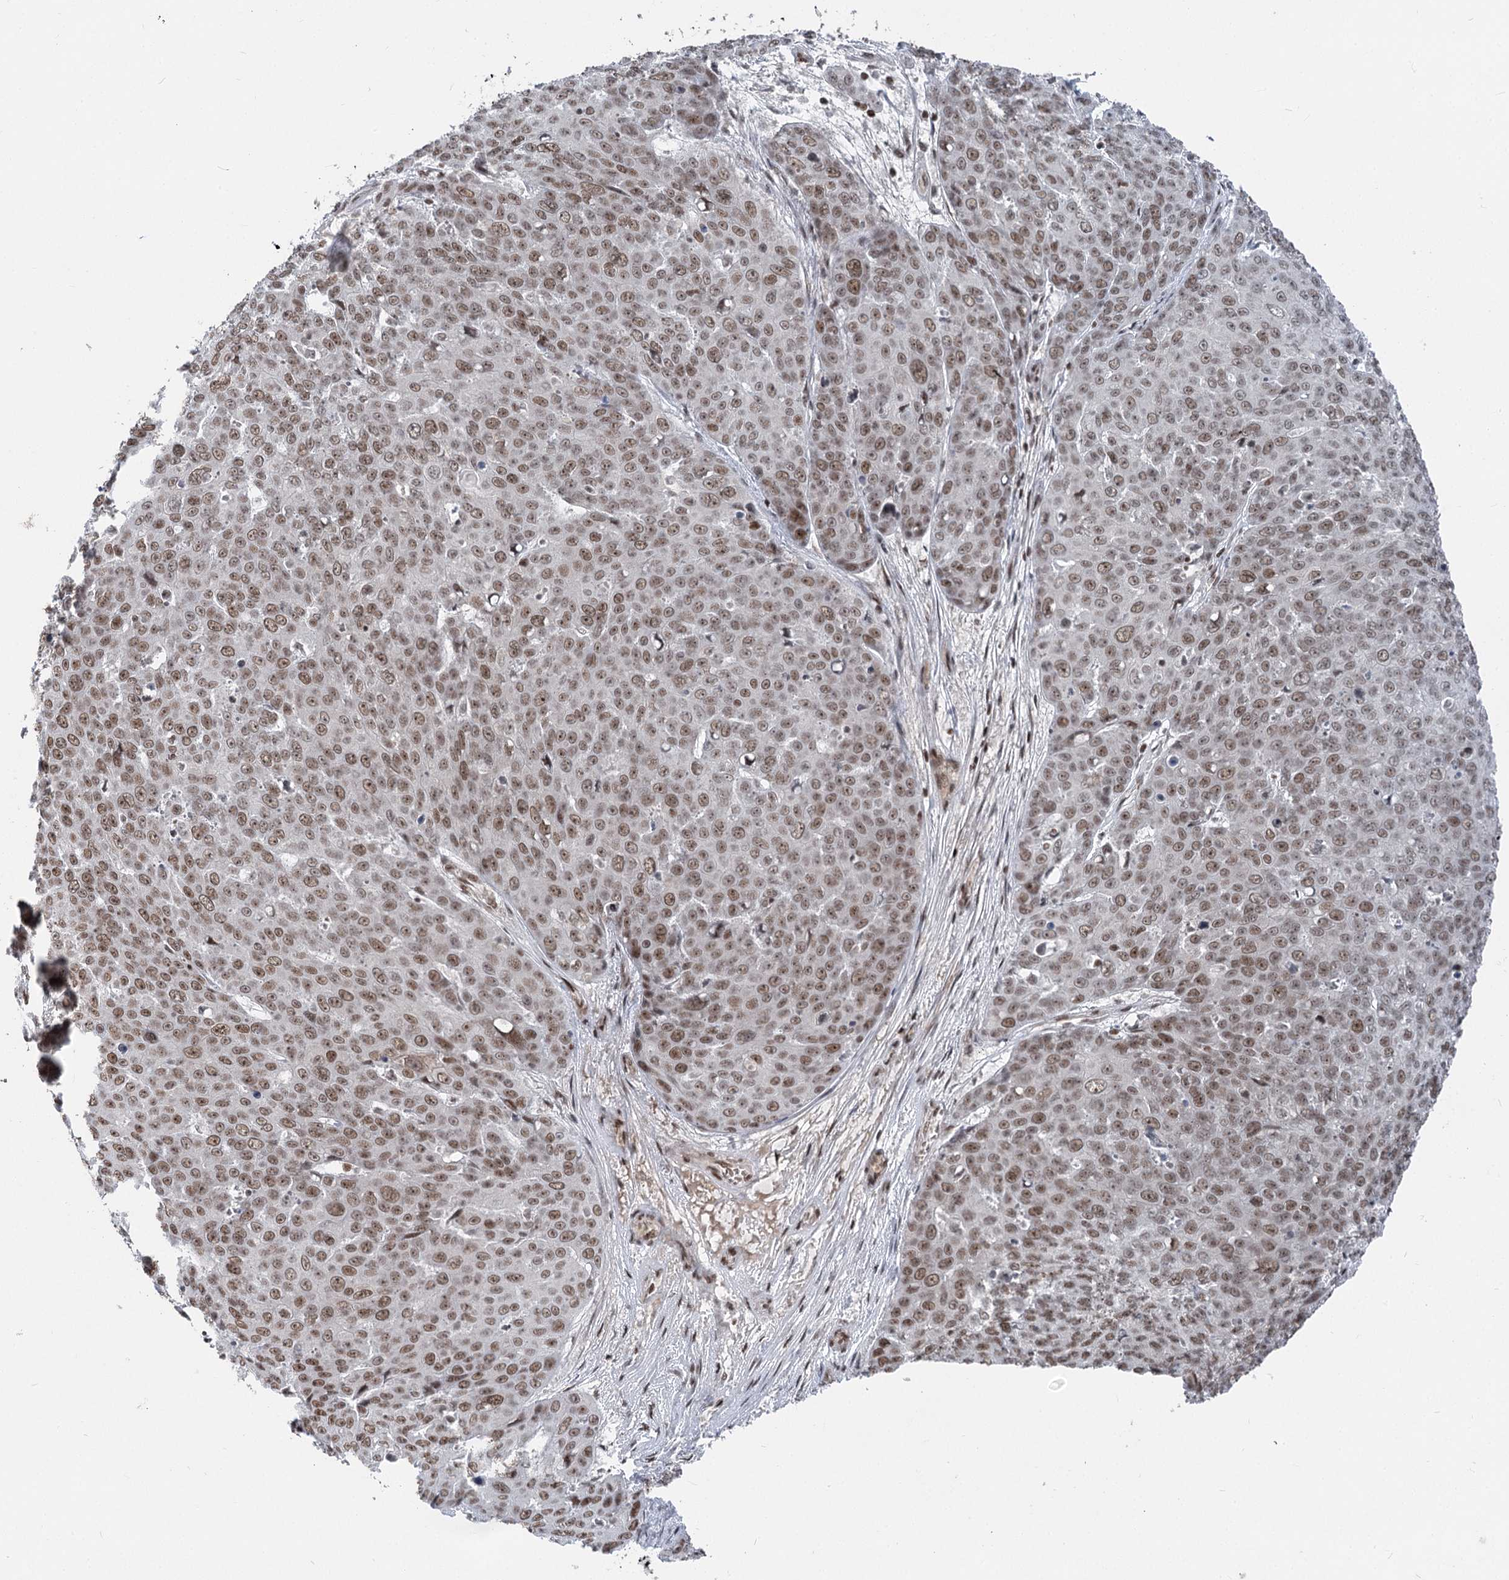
{"staining": {"intensity": "moderate", "quantity": ">75%", "location": "nuclear"}, "tissue": "skin cancer", "cell_type": "Tumor cells", "image_type": "cancer", "snomed": [{"axis": "morphology", "description": "Squamous cell carcinoma, NOS"}, {"axis": "topography", "description": "Skin"}], "caption": "Approximately >75% of tumor cells in human skin cancer (squamous cell carcinoma) exhibit moderate nuclear protein staining as visualized by brown immunohistochemical staining.", "gene": "CGGBP1", "patient": {"sex": "male", "age": 71}}